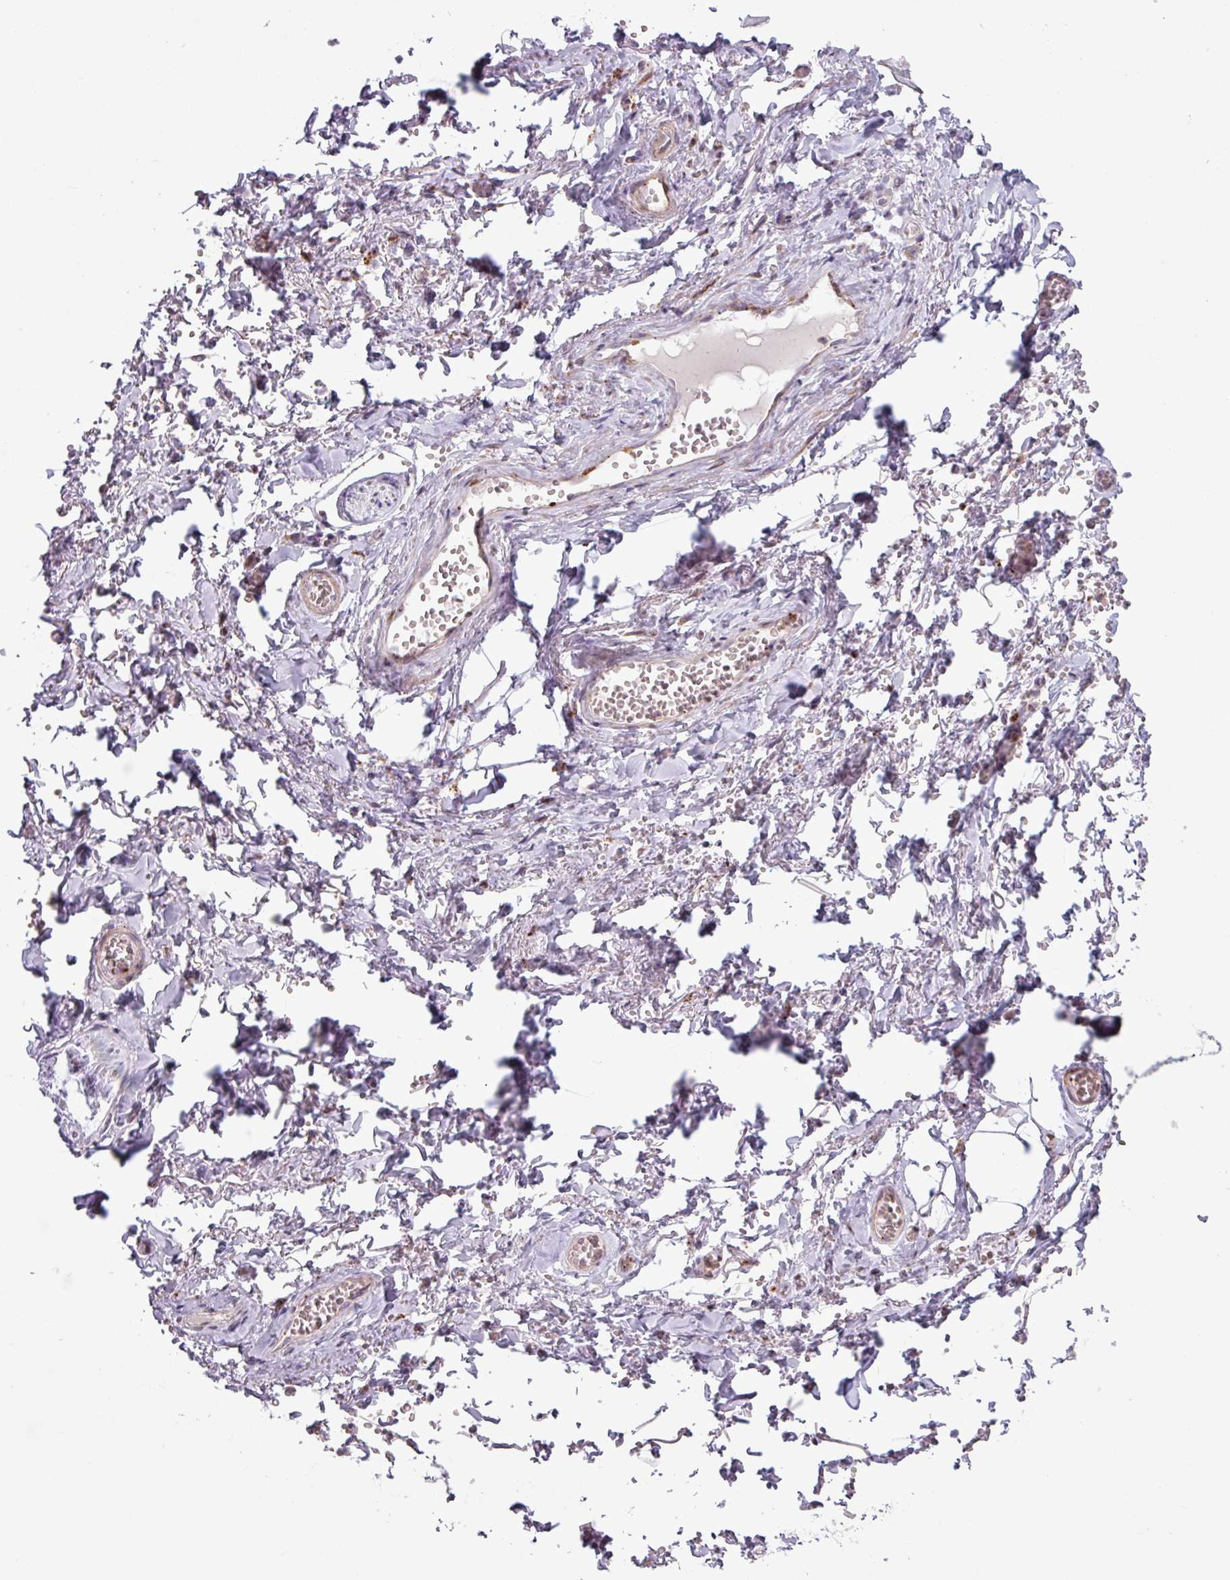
{"staining": {"intensity": "negative", "quantity": "none", "location": "none"}, "tissue": "adipose tissue", "cell_type": "Adipocytes", "image_type": "normal", "snomed": [{"axis": "morphology", "description": "Normal tissue, NOS"}, {"axis": "topography", "description": "Vulva"}, {"axis": "topography", "description": "Vagina"}, {"axis": "topography", "description": "Peripheral nerve tissue"}], "caption": "A photomicrograph of adipose tissue stained for a protein shows no brown staining in adipocytes.", "gene": "MAP7D2", "patient": {"sex": "female", "age": 66}}